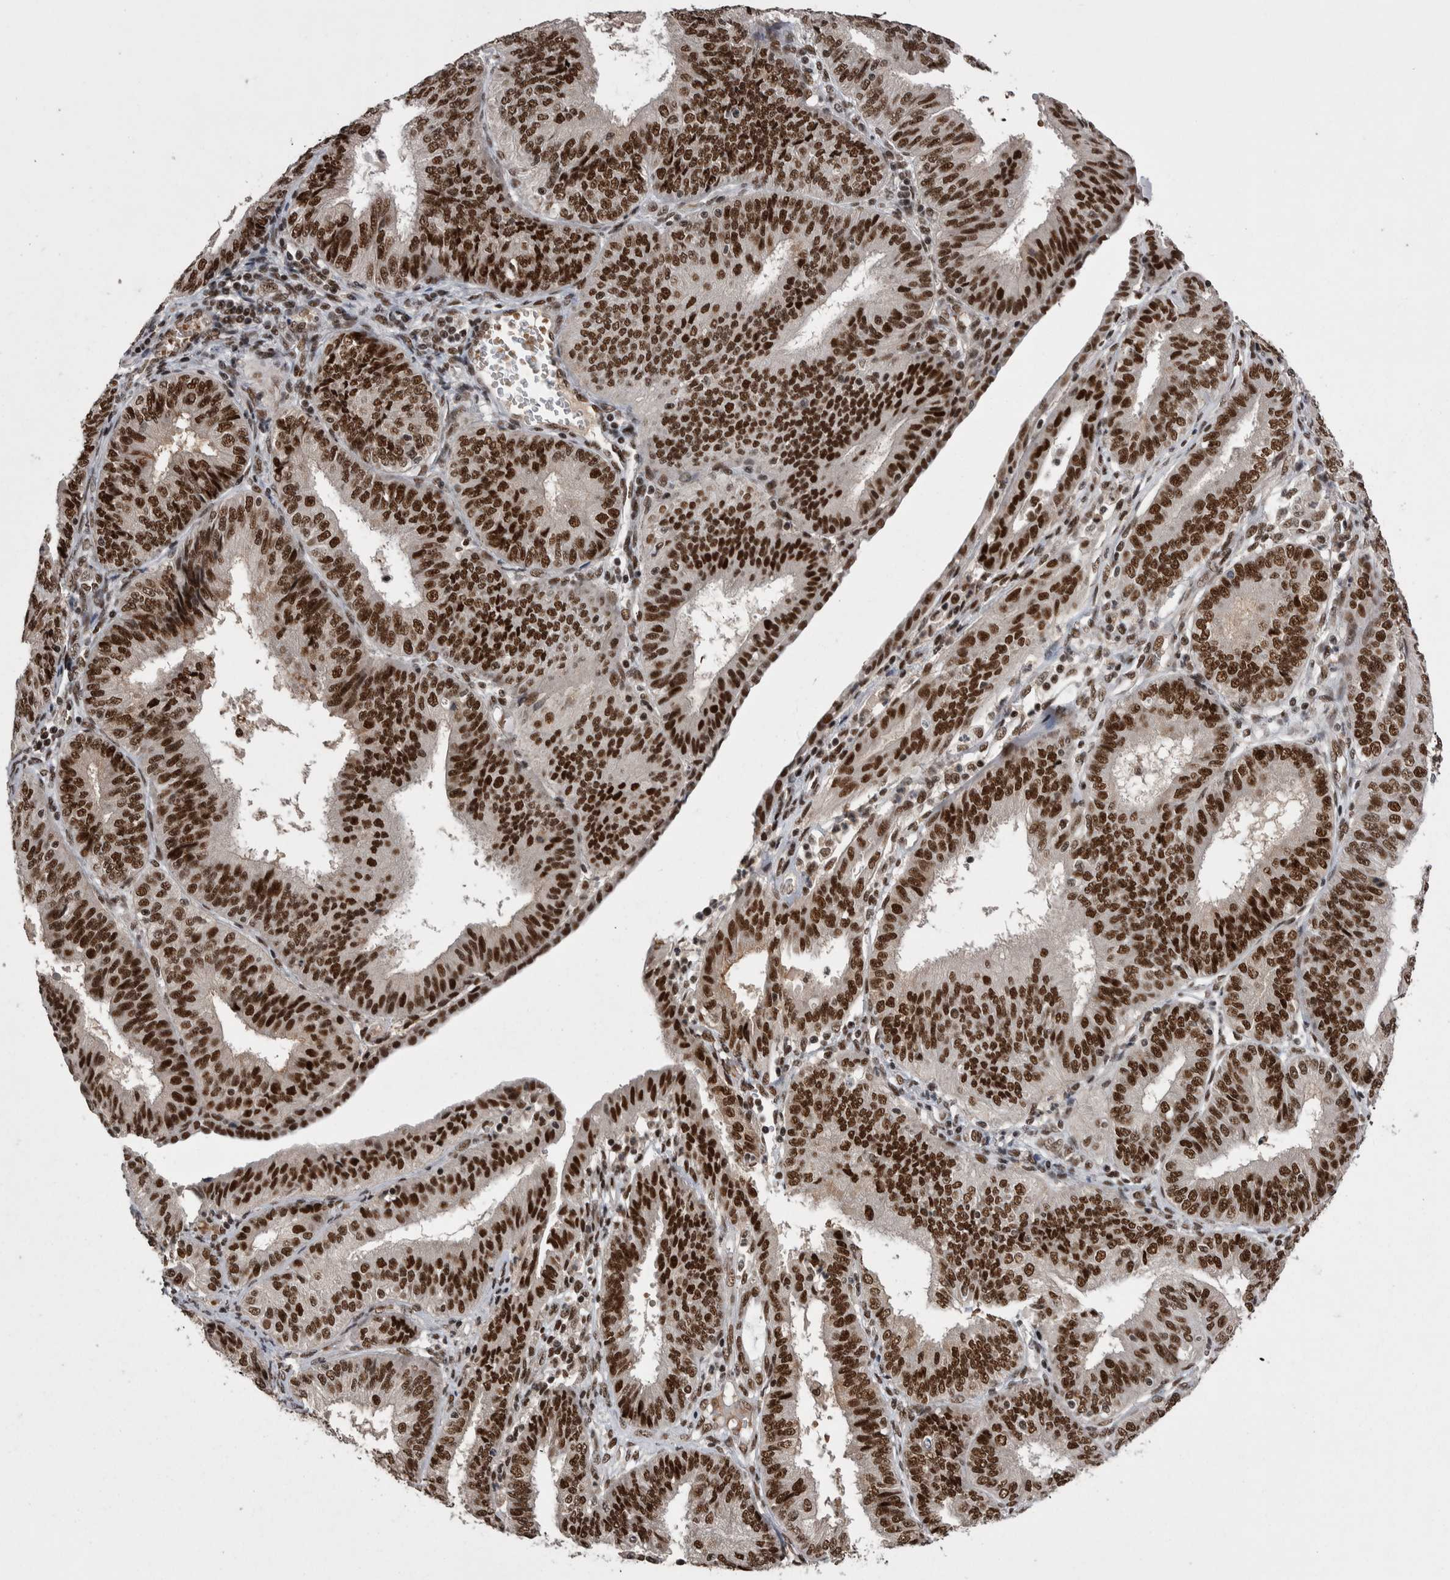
{"staining": {"intensity": "strong", "quantity": ">75%", "location": "nuclear"}, "tissue": "endometrial cancer", "cell_type": "Tumor cells", "image_type": "cancer", "snomed": [{"axis": "morphology", "description": "Adenocarcinoma, NOS"}, {"axis": "topography", "description": "Endometrium"}], "caption": "Immunohistochemical staining of endometrial cancer (adenocarcinoma) exhibits high levels of strong nuclear protein staining in approximately >75% of tumor cells.", "gene": "DMTF1", "patient": {"sex": "female", "age": 58}}